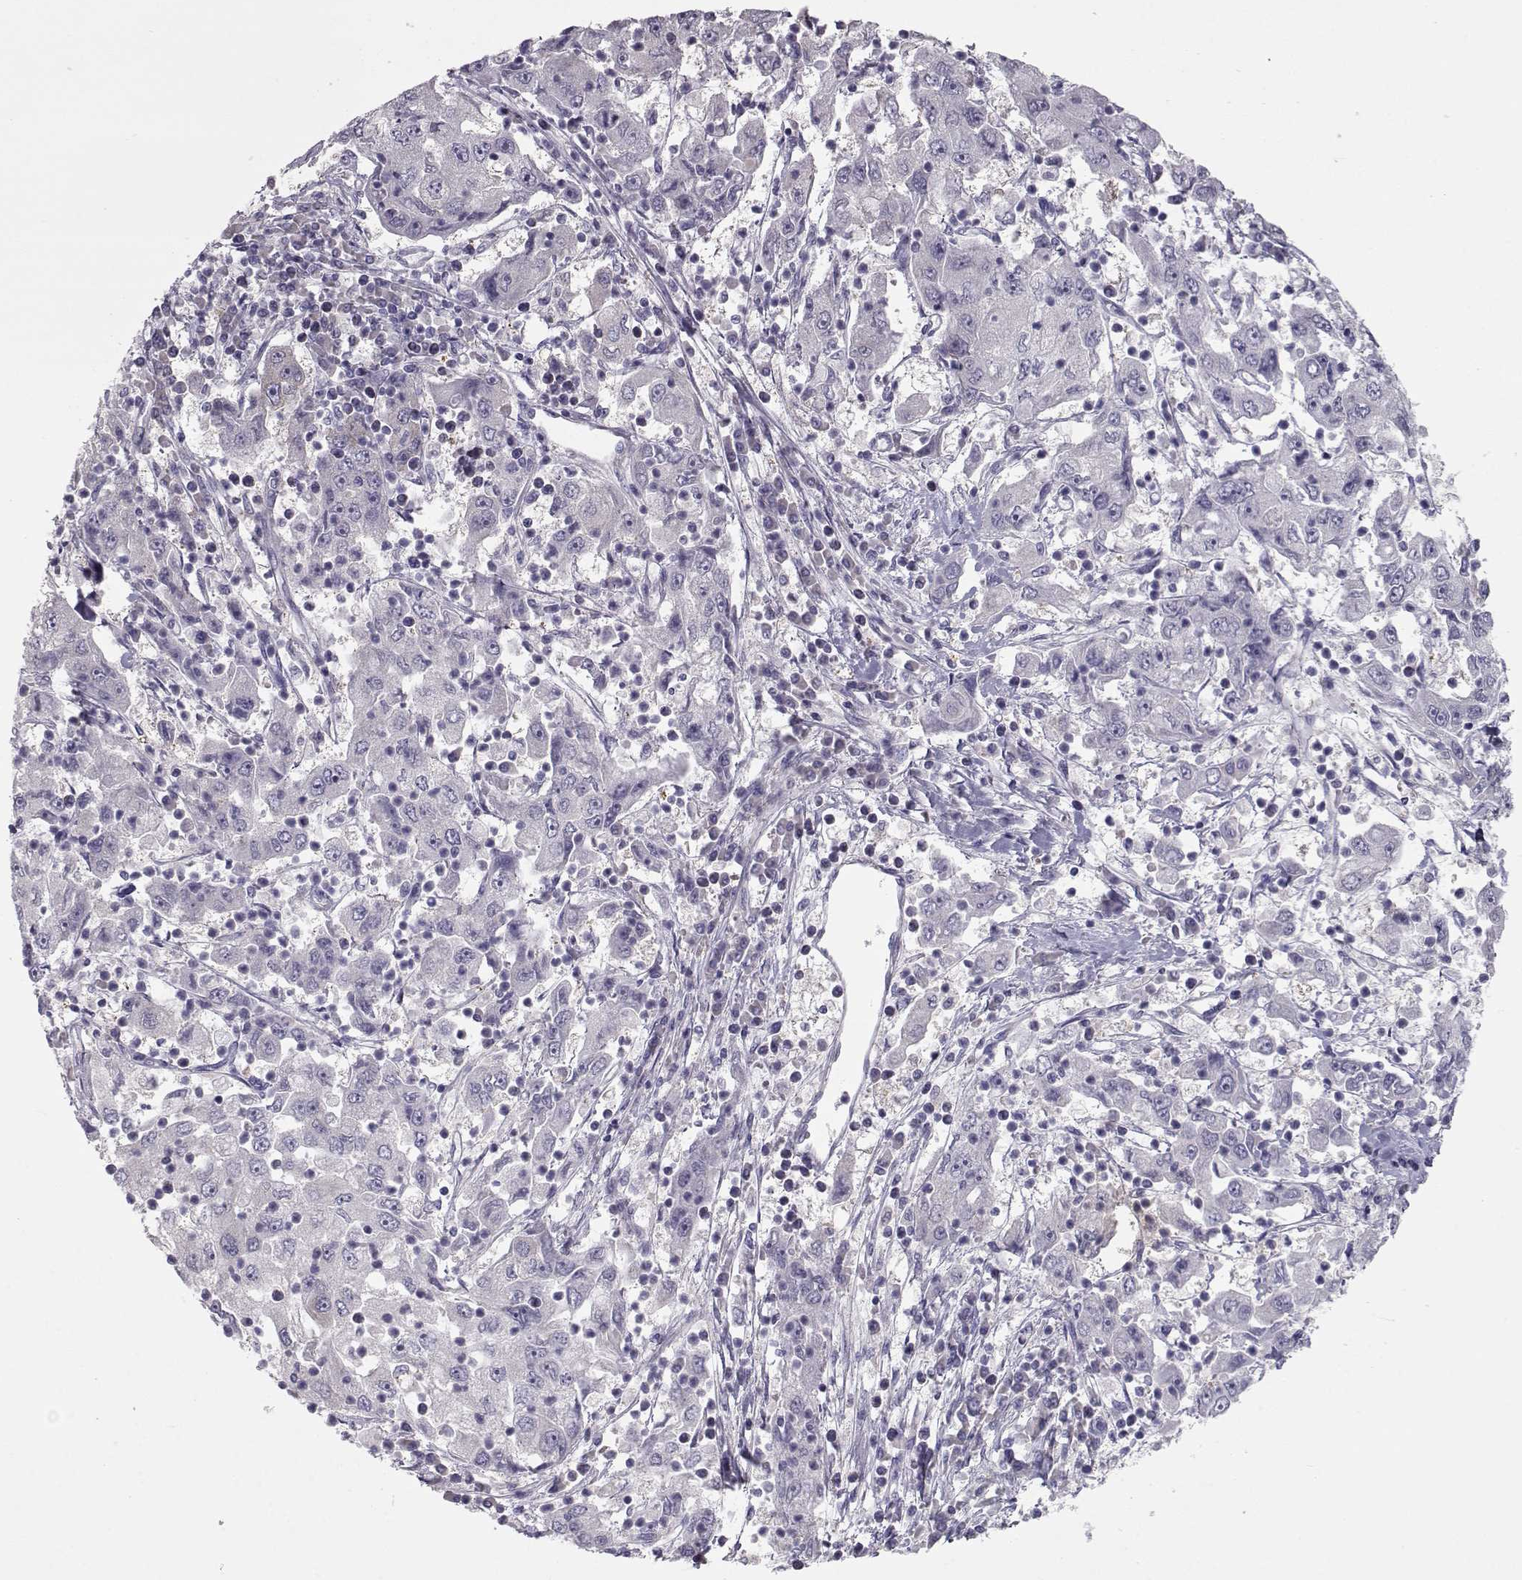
{"staining": {"intensity": "negative", "quantity": "none", "location": "none"}, "tissue": "cervical cancer", "cell_type": "Tumor cells", "image_type": "cancer", "snomed": [{"axis": "morphology", "description": "Squamous cell carcinoma, NOS"}, {"axis": "topography", "description": "Cervix"}], "caption": "Photomicrograph shows no significant protein positivity in tumor cells of cervical squamous cell carcinoma. (DAB (3,3'-diaminobenzidine) immunohistochemistry, high magnification).", "gene": "NPVF", "patient": {"sex": "female", "age": 36}}